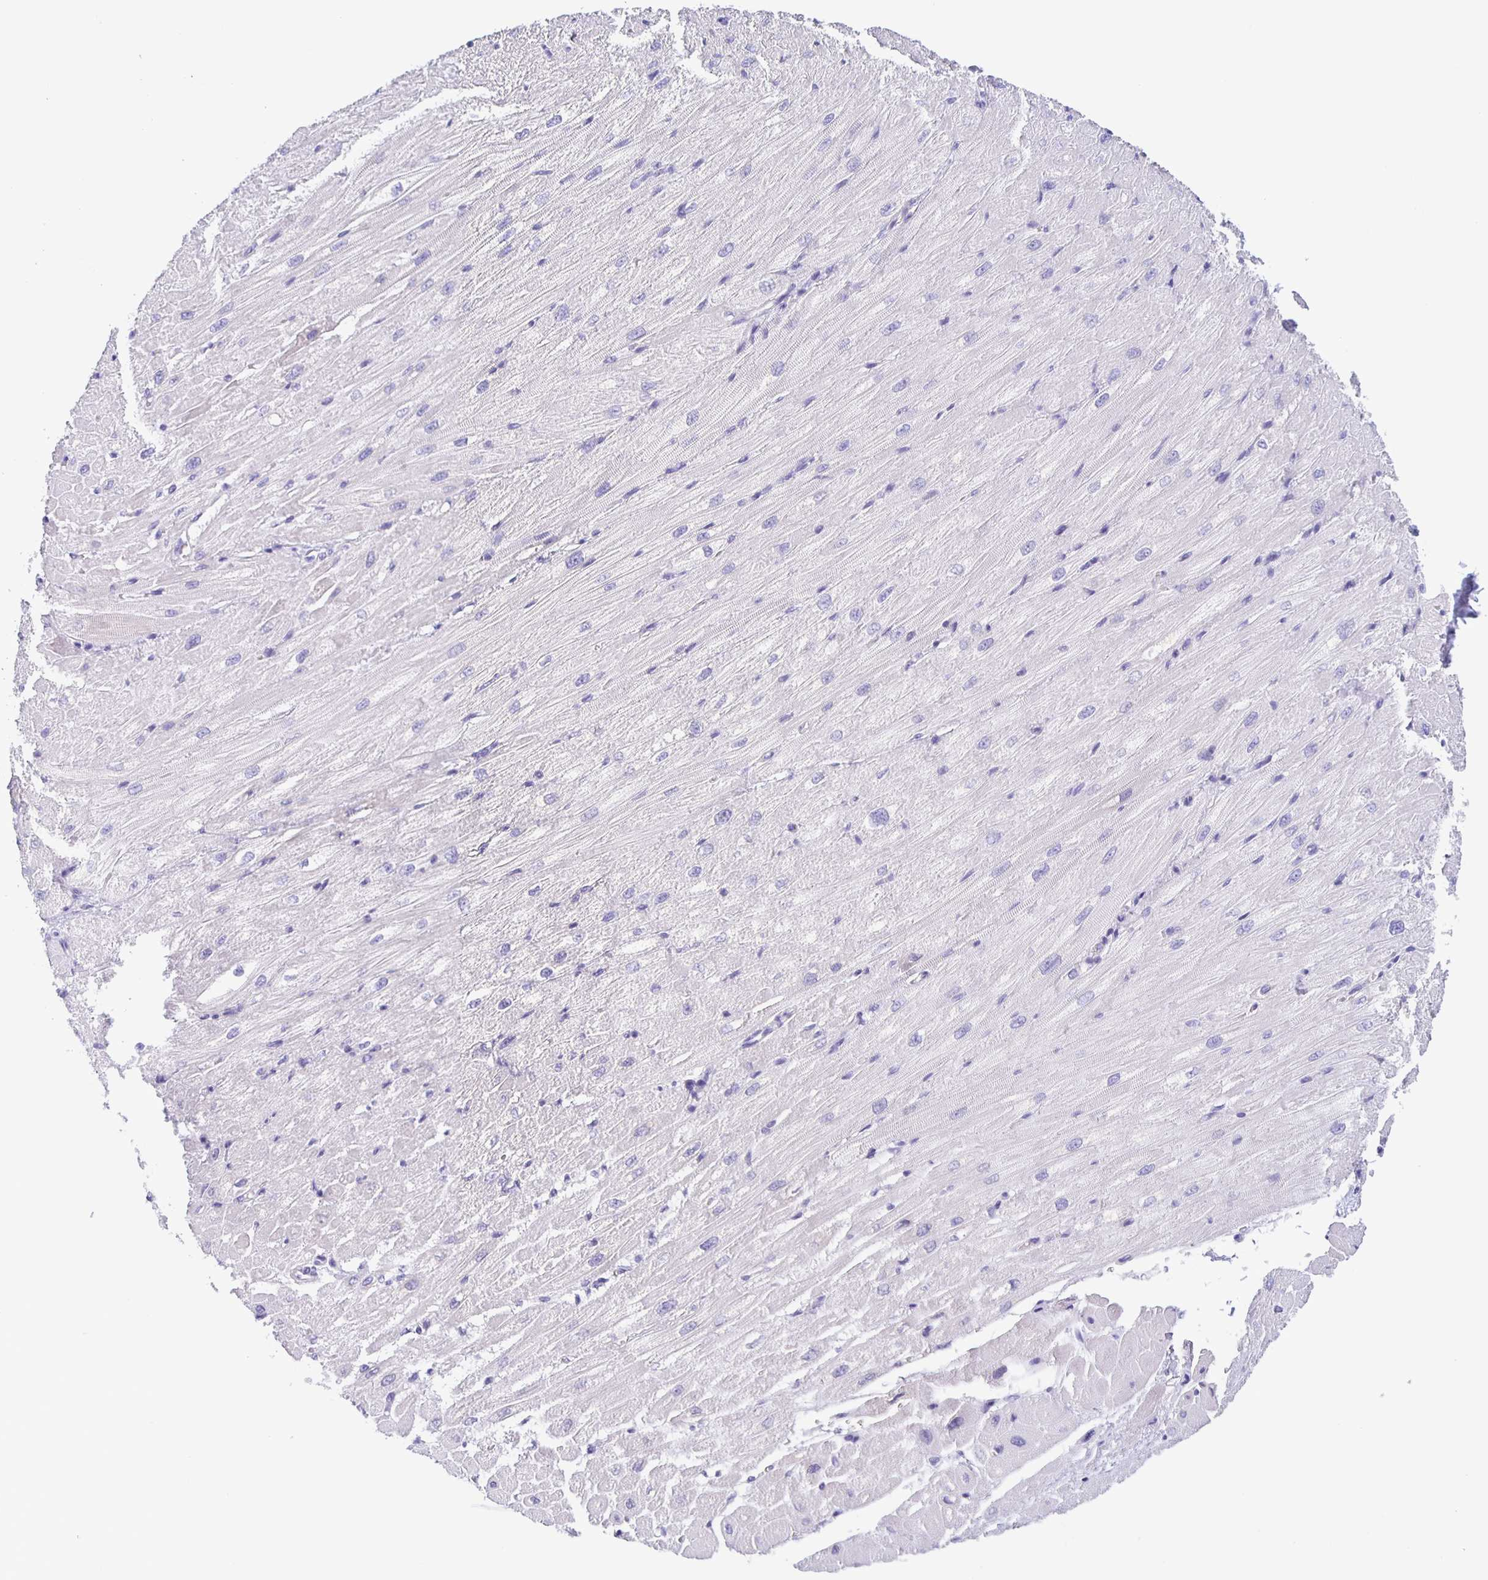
{"staining": {"intensity": "negative", "quantity": "none", "location": "none"}, "tissue": "heart muscle", "cell_type": "Cardiomyocytes", "image_type": "normal", "snomed": [{"axis": "morphology", "description": "Normal tissue, NOS"}, {"axis": "topography", "description": "Heart"}], "caption": "Immunohistochemical staining of unremarkable heart muscle demonstrates no significant staining in cardiomyocytes.", "gene": "TGIF2LX", "patient": {"sex": "male", "age": 62}}